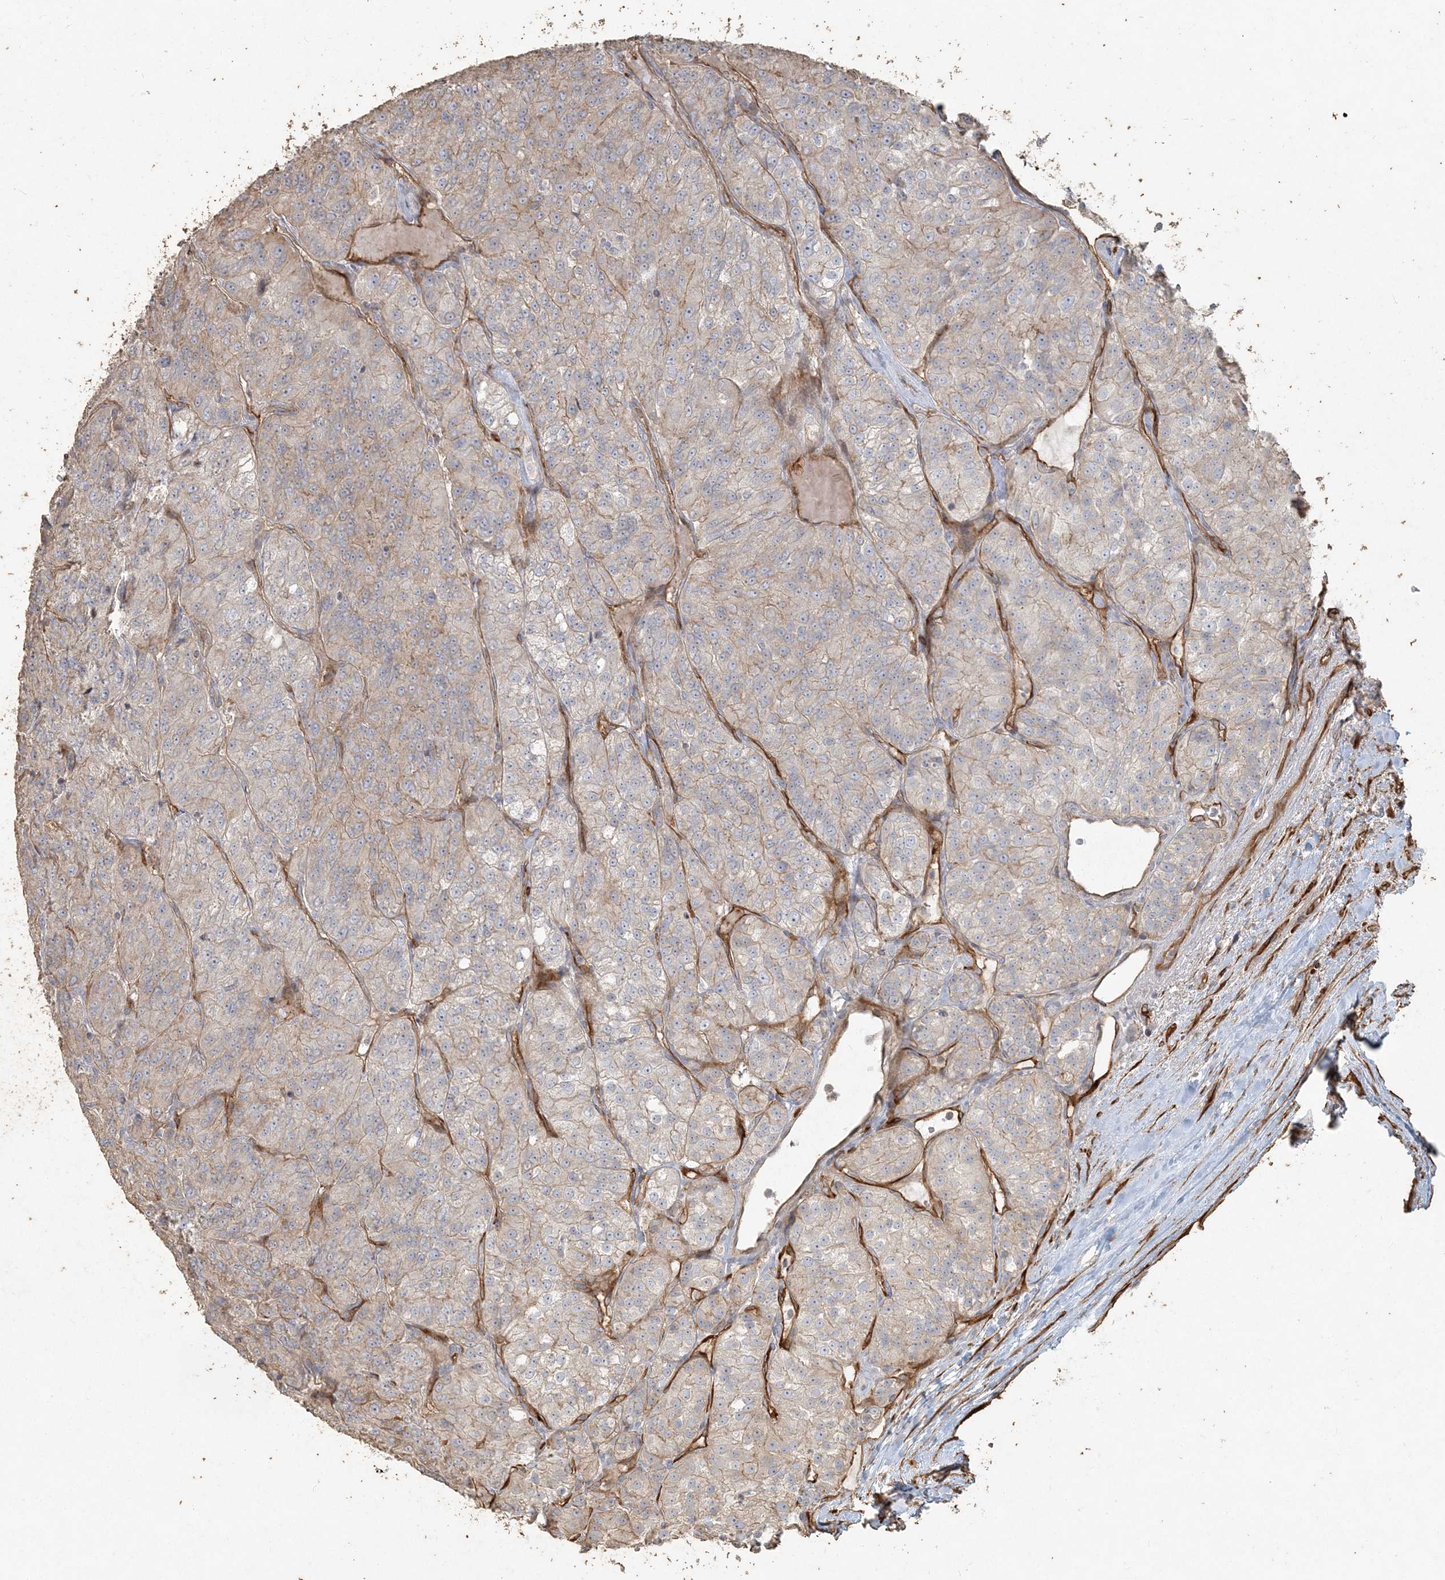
{"staining": {"intensity": "weak", "quantity": "<25%", "location": "cytoplasmic/membranous"}, "tissue": "renal cancer", "cell_type": "Tumor cells", "image_type": "cancer", "snomed": [{"axis": "morphology", "description": "Adenocarcinoma, NOS"}, {"axis": "topography", "description": "Kidney"}], "caption": "Photomicrograph shows no significant protein positivity in tumor cells of renal cancer.", "gene": "RNF145", "patient": {"sex": "female", "age": 63}}